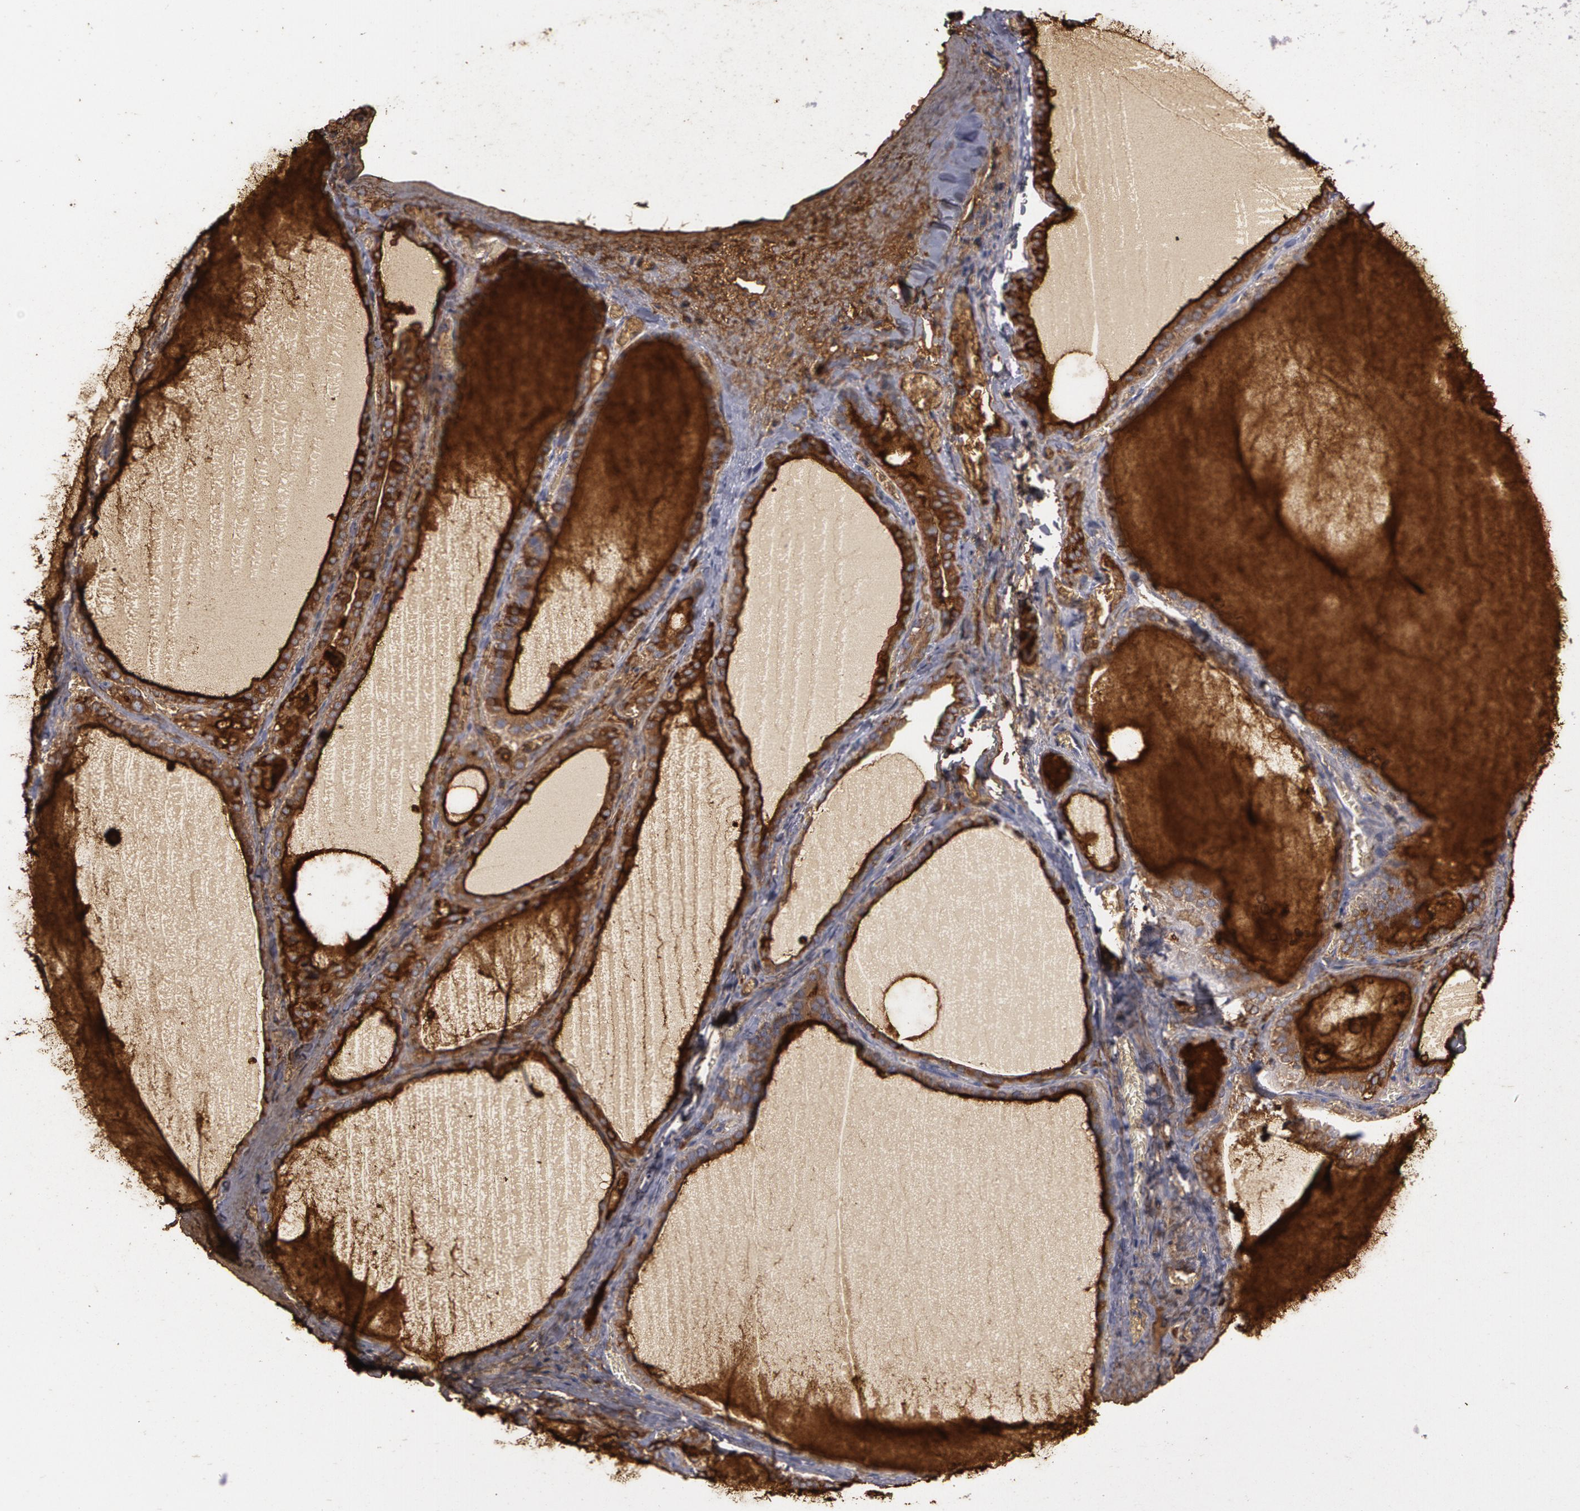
{"staining": {"intensity": "negative", "quantity": "none", "location": "none"}, "tissue": "thyroid gland", "cell_type": "Glandular cells", "image_type": "normal", "snomed": [{"axis": "morphology", "description": "Normal tissue, NOS"}, {"axis": "topography", "description": "Thyroid gland"}], "caption": "Immunohistochemical staining of benign human thyroid gland exhibits no significant staining in glandular cells. (Stains: DAB immunohistochemistry with hematoxylin counter stain, Microscopy: brightfield microscopy at high magnification).", "gene": "NEK9", "patient": {"sex": "female", "age": 55}}